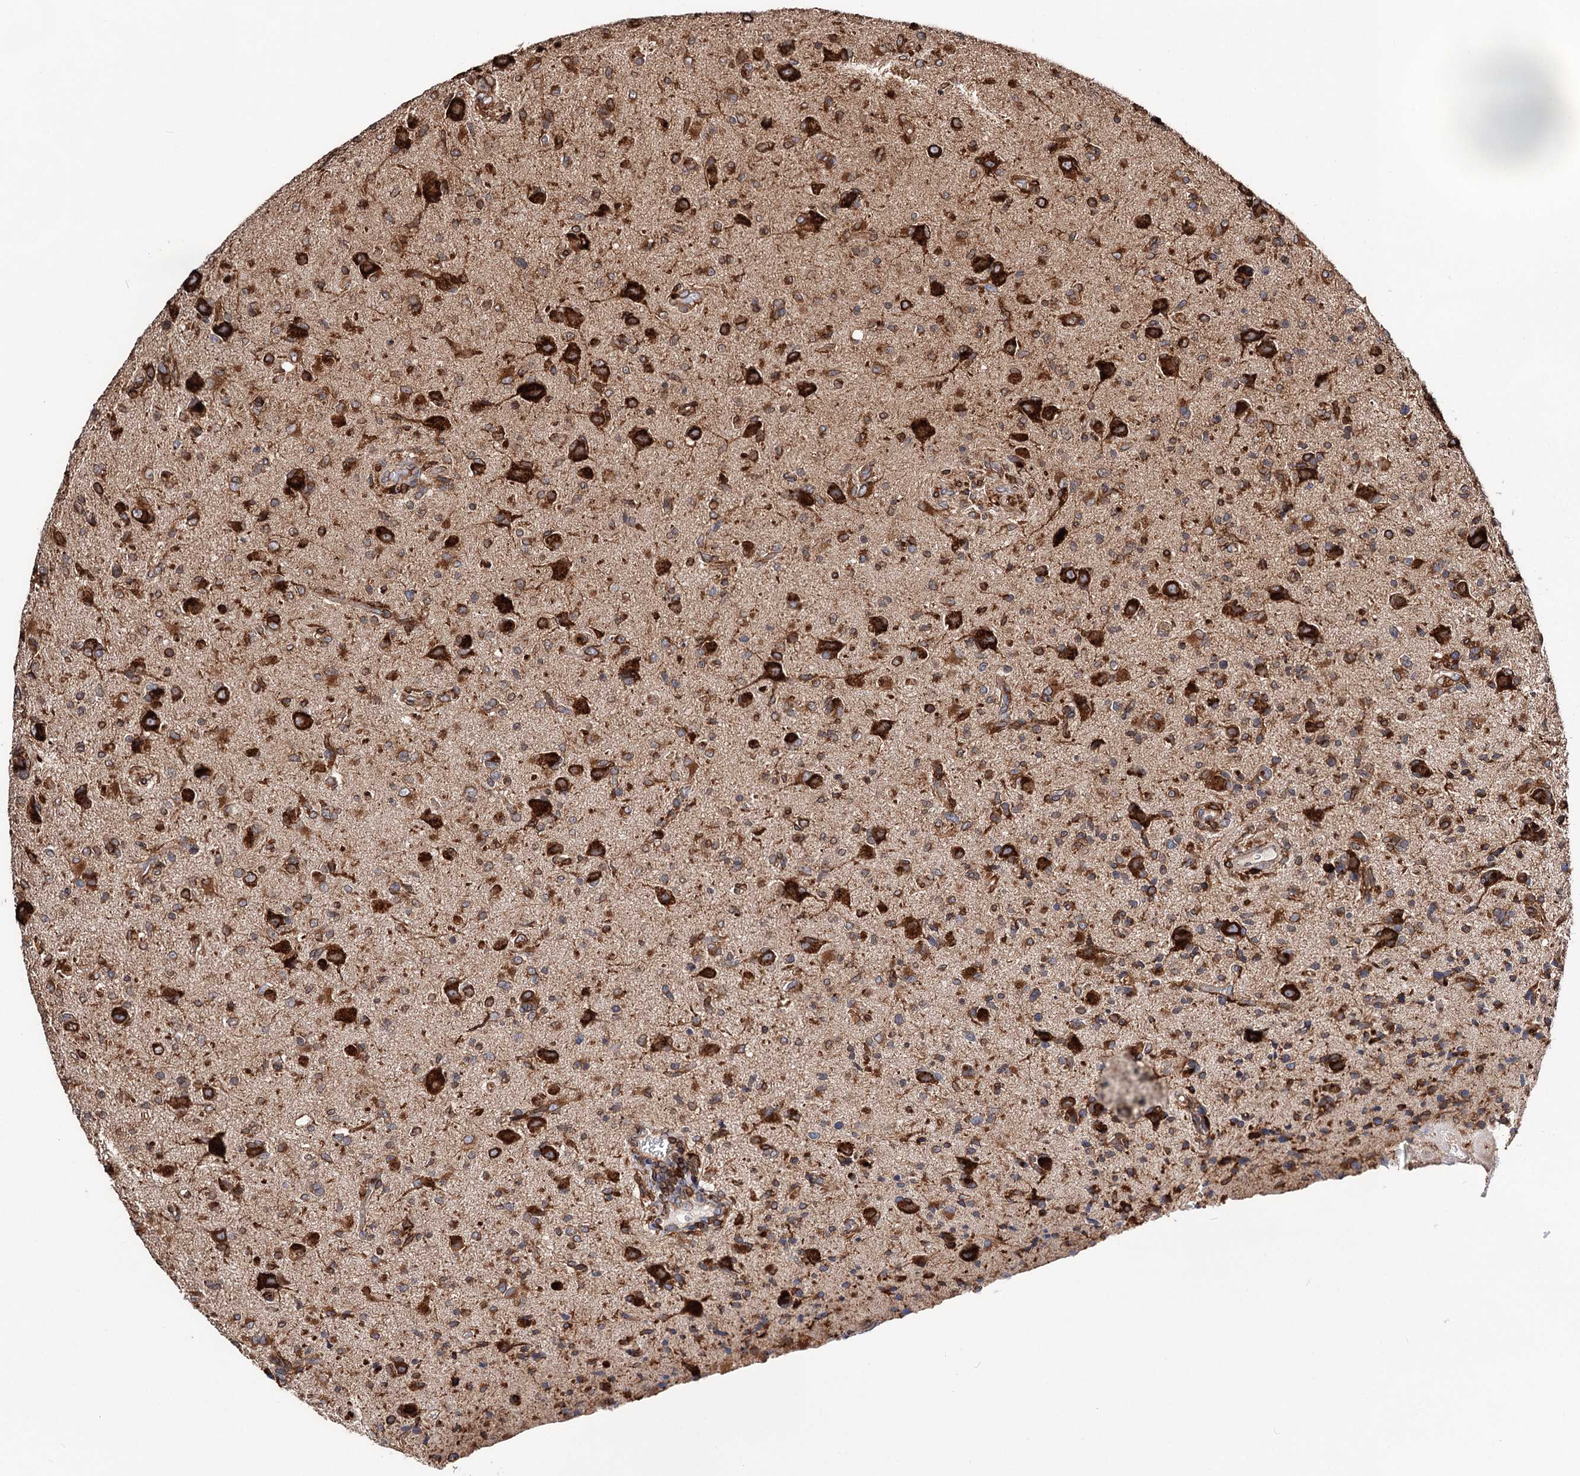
{"staining": {"intensity": "strong", "quantity": ">75%", "location": "cytoplasmic/membranous"}, "tissue": "glioma", "cell_type": "Tumor cells", "image_type": "cancer", "snomed": [{"axis": "morphology", "description": "Glioma, malignant, High grade"}, {"axis": "topography", "description": "Brain"}], "caption": "Immunohistochemistry (IHC) of malignant high-grade glioma demonstrates high levels of strong cytoplasmic/membranous positivity in about >75% of tumor cells.", "gene": "ERP29", "patient": {"sex": "female", "age": 57}}